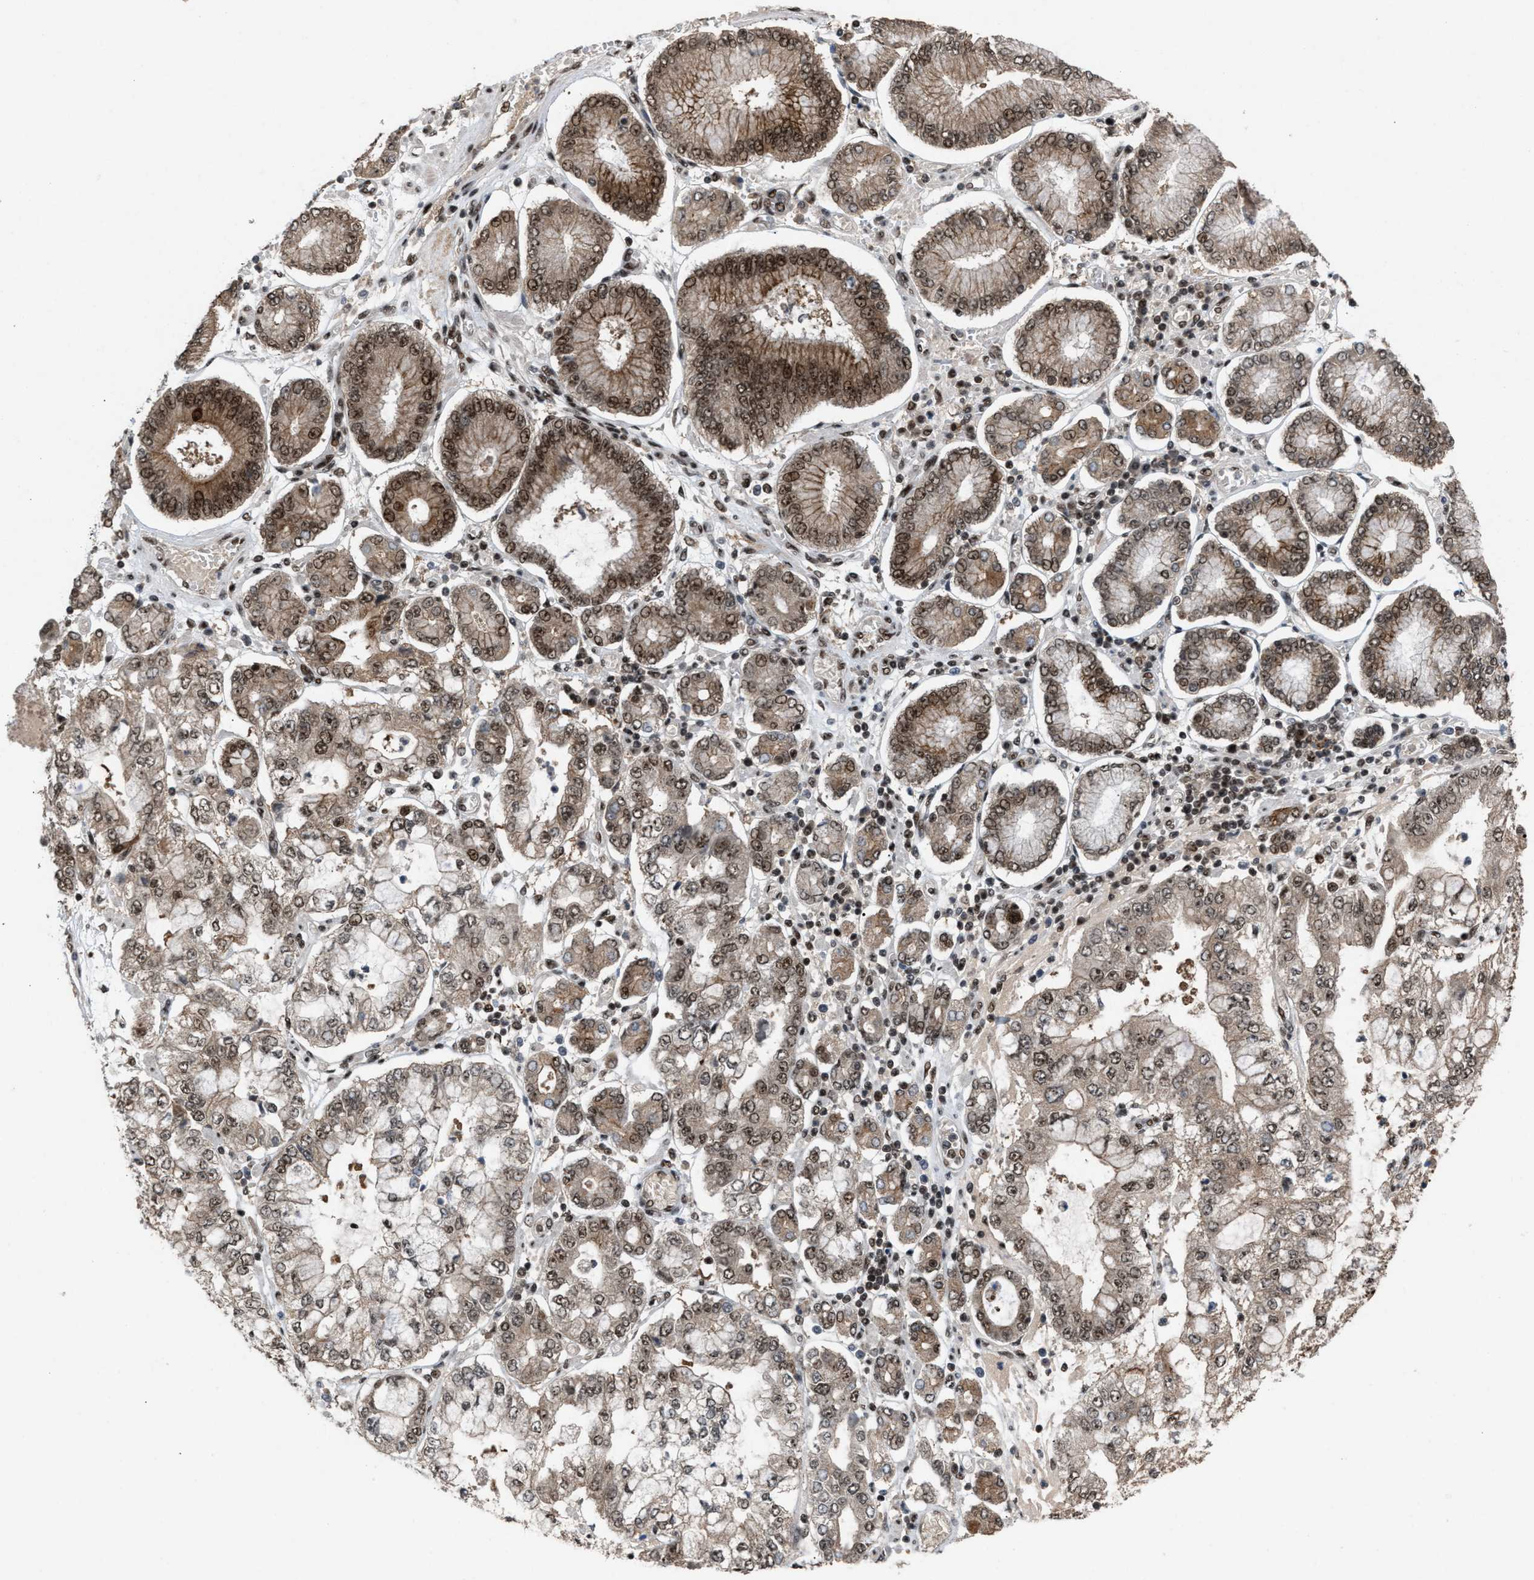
{"staining": {"intensity": "moderate", "quantity": ">75%", "location": "cytoplasmic/membranous,nuclear"}, "tissue": "stomach cancer", "cell_type": "Tumor cells", "image_type": "cancer", "snomed": [{"axis": "morphology", "description": "Adenocarcinoma, NOS"}, {"axis": "topography", "description": "Stomach"}], "caption": "Immunohistochemistry photomicrograph of human stomach adenocarcinoma stained for a protein (brown), which shows medium levels of moderate cytoplasmic/membranous and nuclear expression in about >75% of tumor cells.", "gene": "PRPF4", "patient": {"sex": "male", "age": 76}}